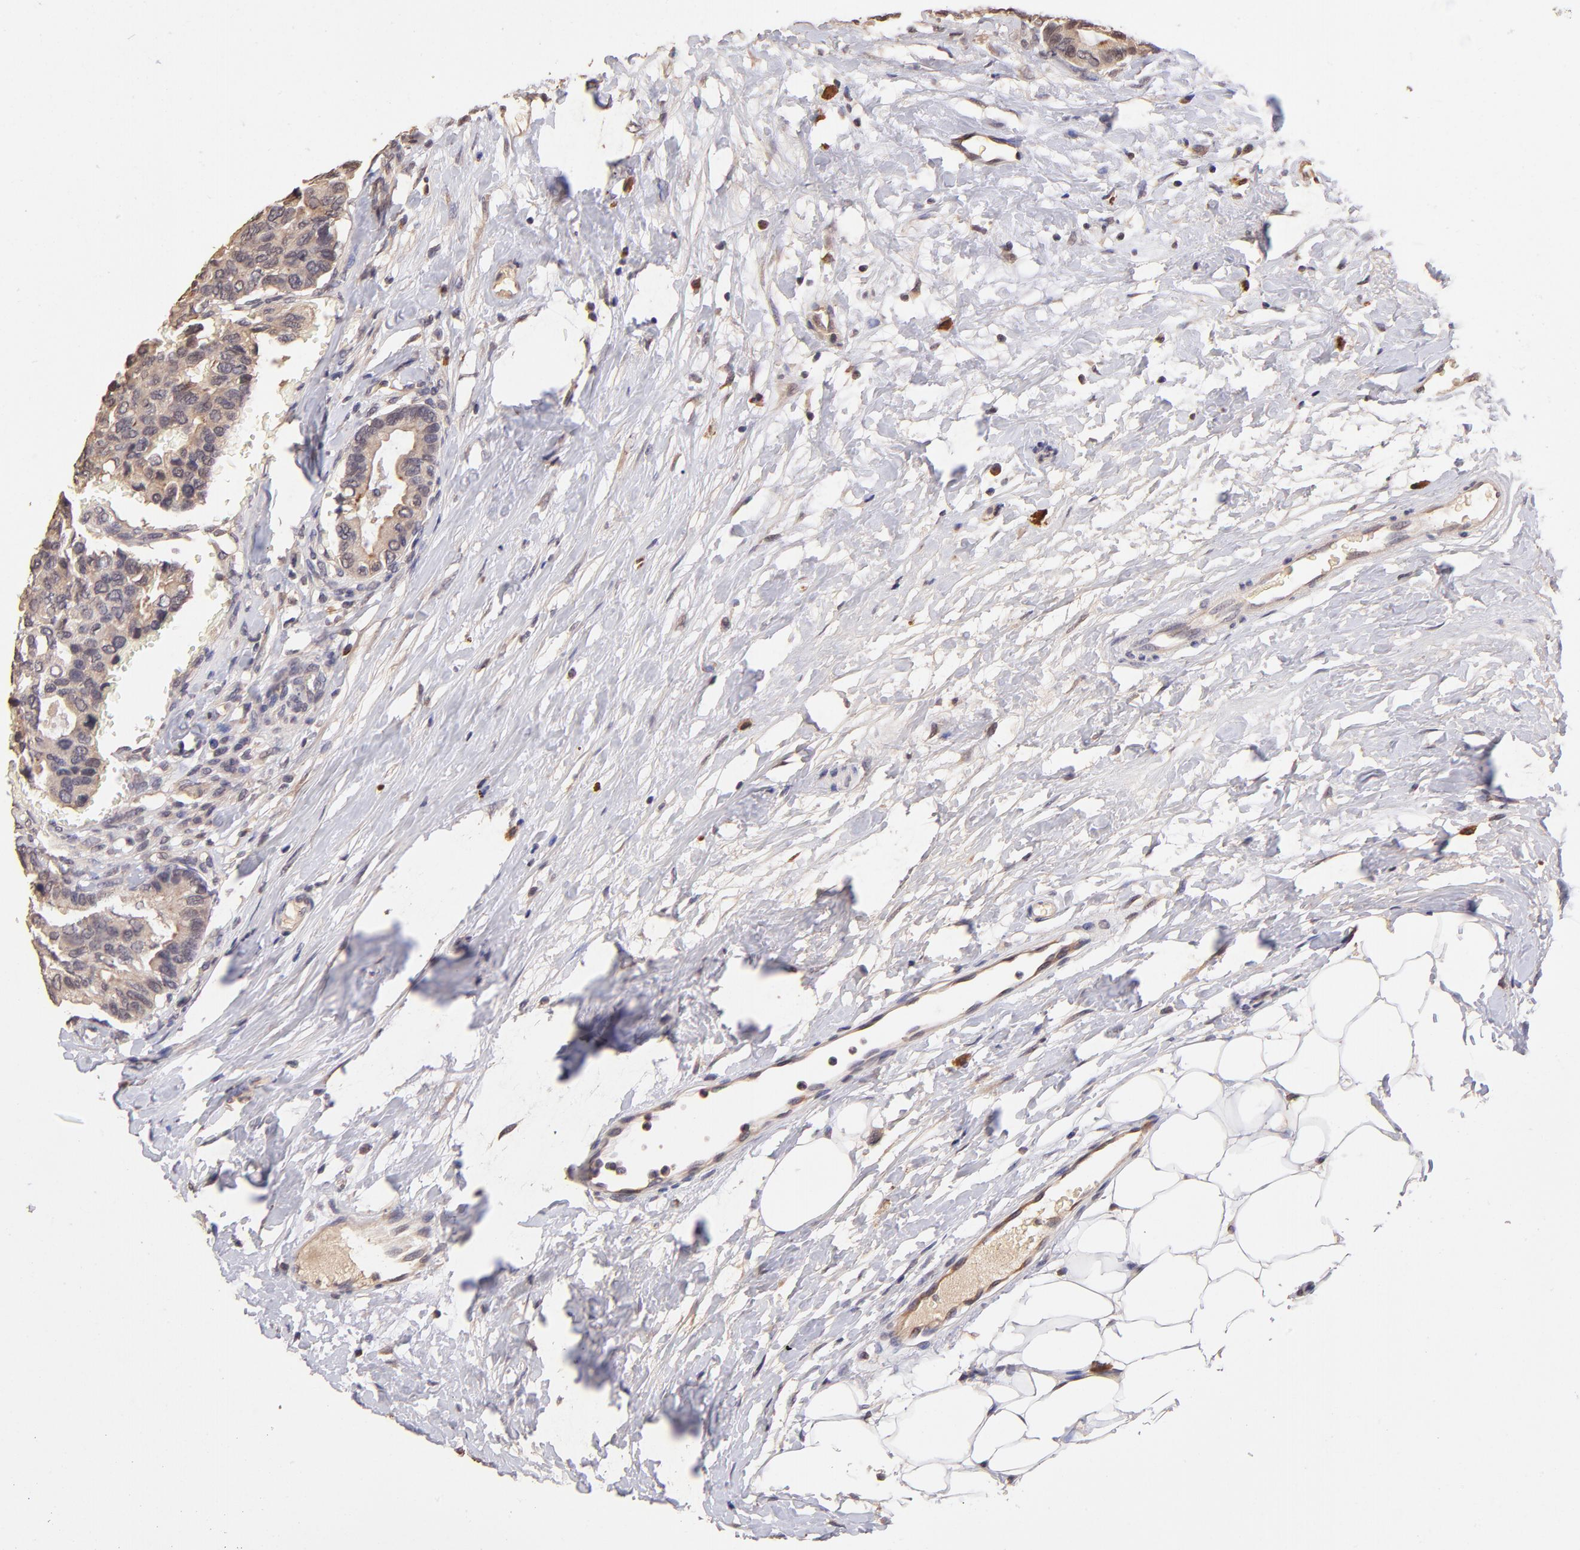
{"staining": {"intensity": "weak", "quantity": ">75%", "location": "cytoplasmic/membranous"}, "tissue": "breast cancer", "cell_type": "Tumor cells", "image_type": "cancer", "snomed": [{"axis": "morphology", "description": "Duct carcinoma"}, {"axis": "topography", "description": "Breast"}], "caption": "Human infiltrating ductal carcinoma (breast) stained with a brown dye shows weak cytoplasmic/membranous positive staining in about >75% of tumor cells.", "gene": "RNASEL", "patient": {"sex": "female", "age": 69}}